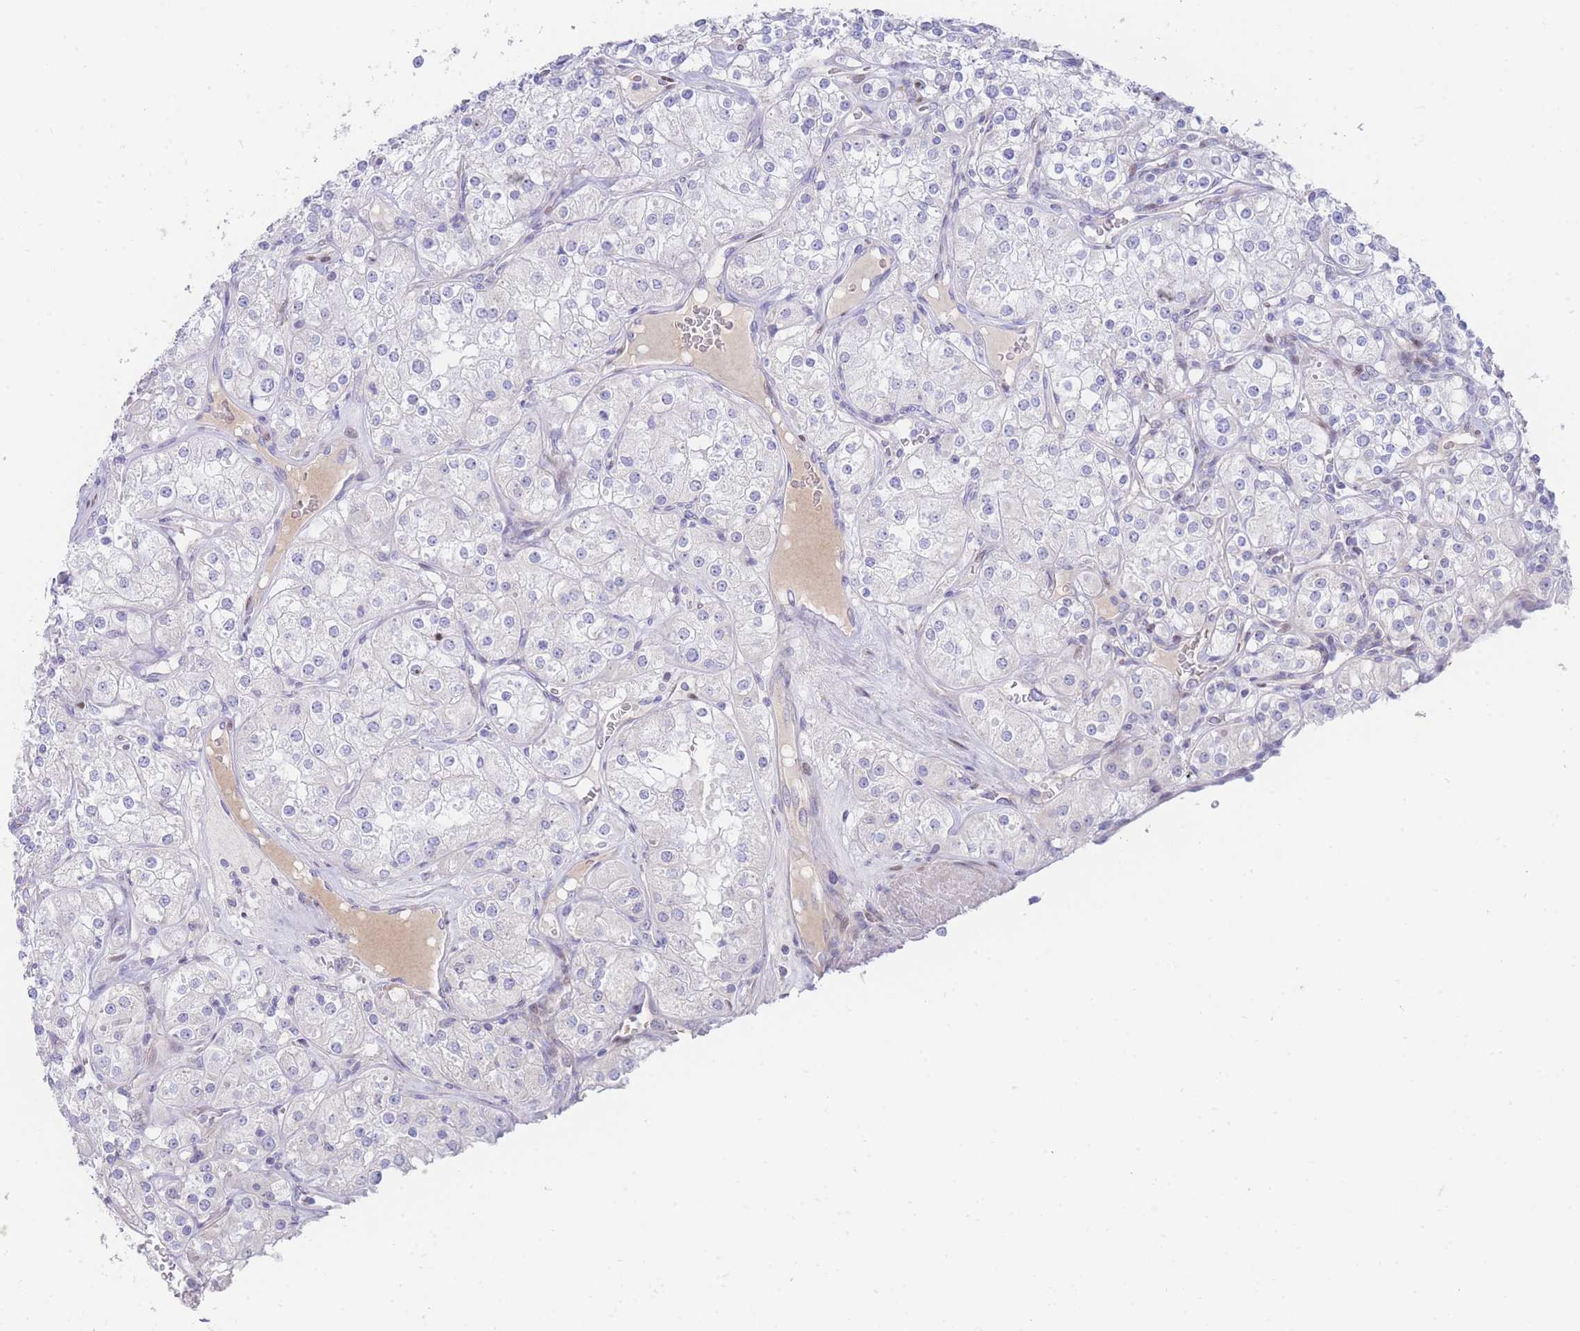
{"staining": {"intensity": "negative", "quantity": "none", "location": "none"}, "tissue": "renal cancer", "cell_type": "Tumor cells", "image_type": "cancer", "snomed": [{"axis": "morphology", "description": "Adenocarcinoma, NOS"}, {"axis": "topography", "description": "Kidney"}], "caption": "Tumor cells are negative for protein expression in human renal cancer (adenocarcinoma).", "gene": "GPAM", "patient": {"sex": "male", "age": 77}}